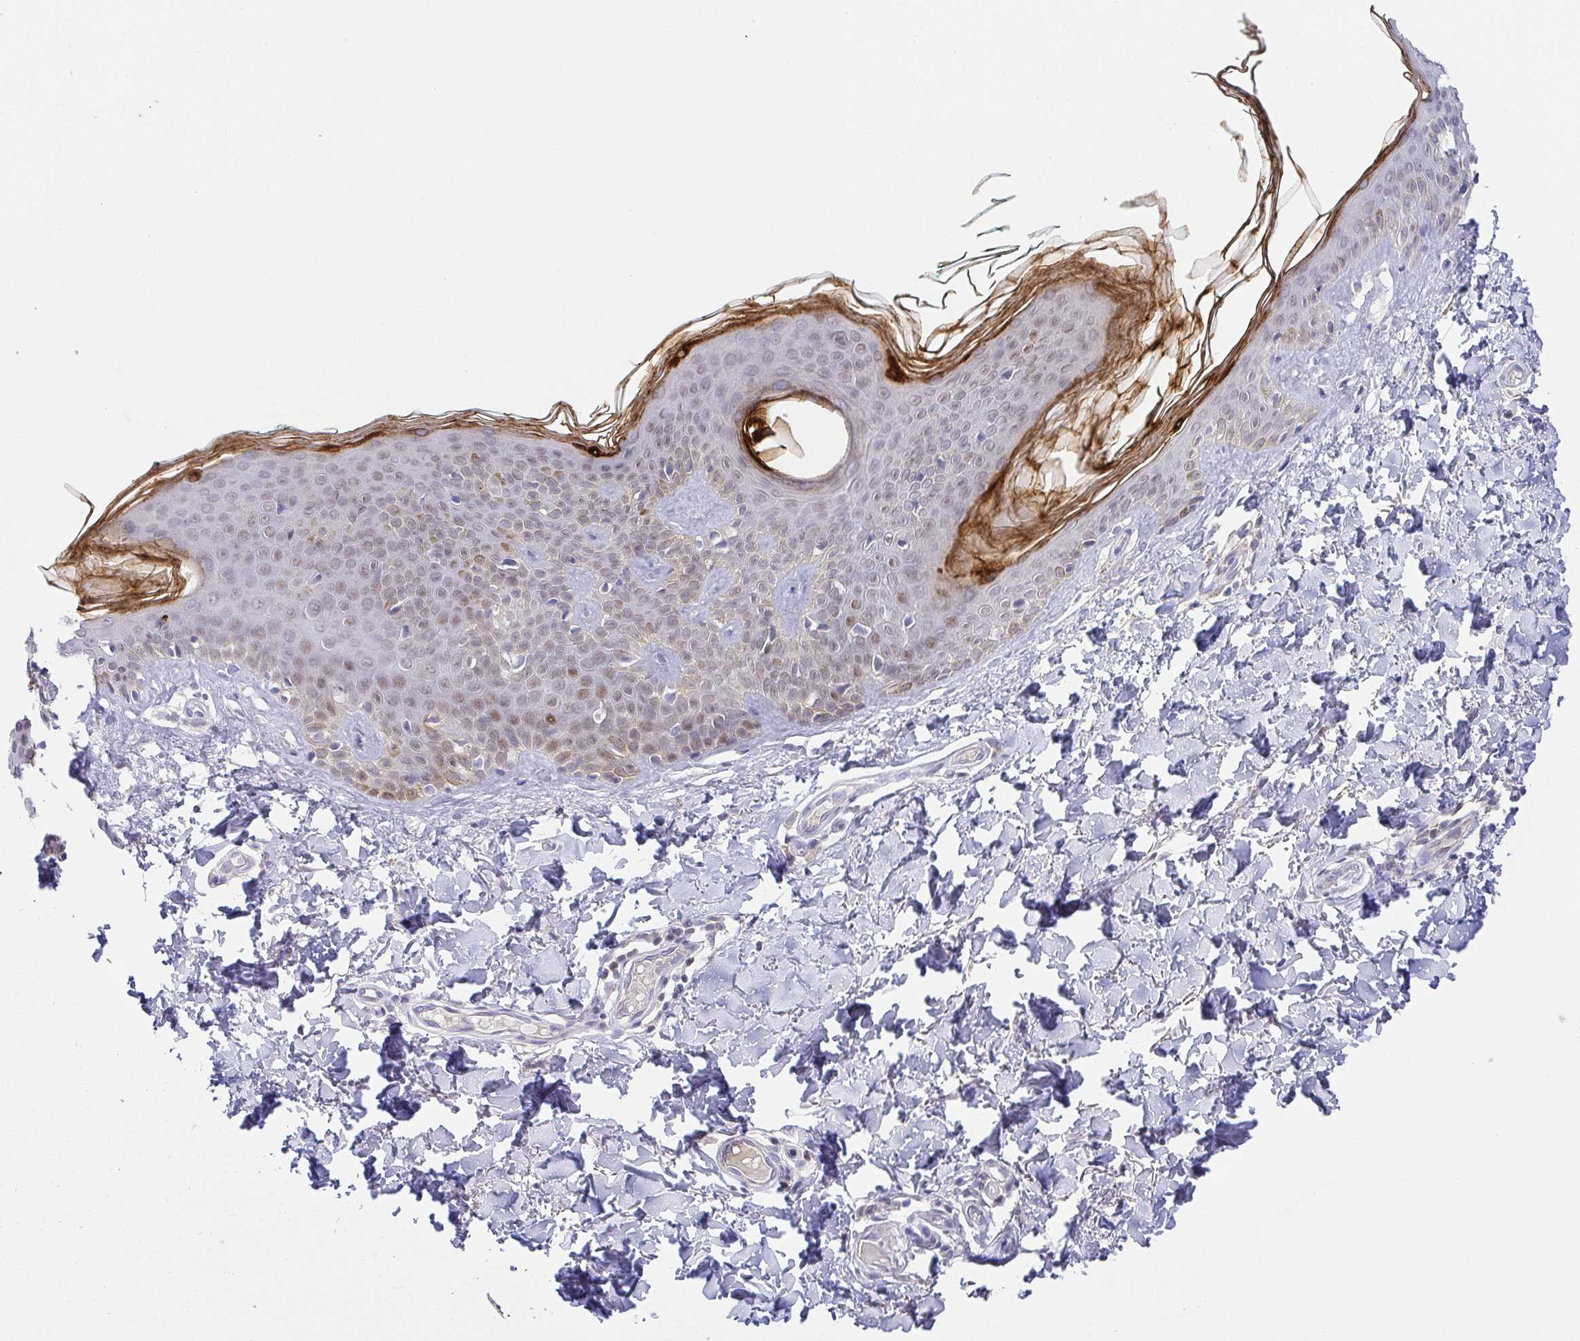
{"staining": {"intensity": "negative", "quantity": "none", "location": "none"}, "tissue": "skin", "cell_type": "Fibroblasts", "image_type": "normal", "snomed": [{"axis": "morphology", "description": "Normal tissue, NOS"}, {"axis": "topography", "description": "Skin"}, {"axis": "topography", "description": "Peripheral nerve tissue"}], "caption": "Skin stained for a protein using immunohistochemistry reveals no staining fibroblasts.", "gene": "RNASE7", "patient": {"sex": "female", "age": 45}}